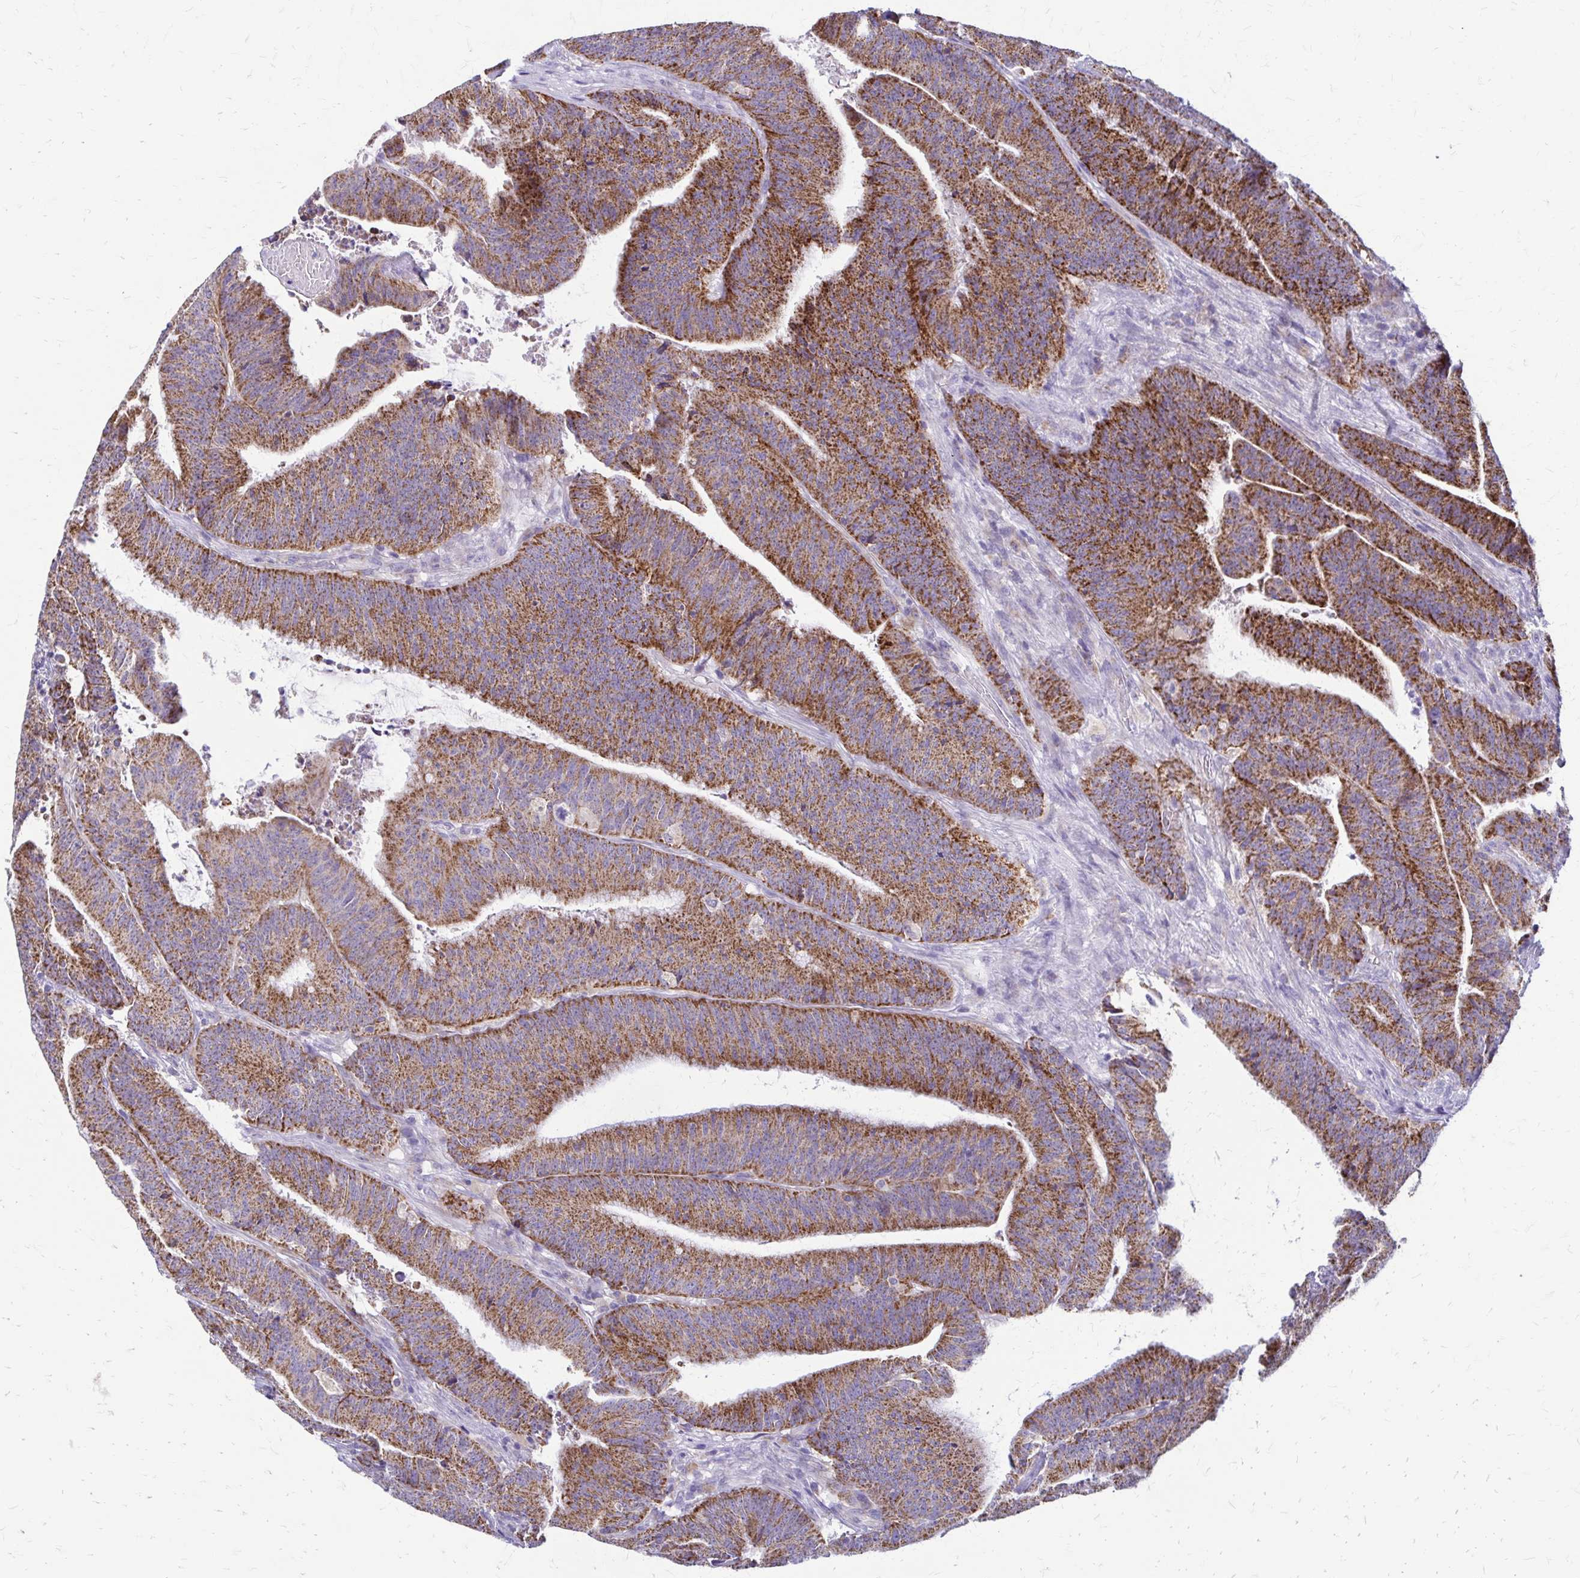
{"staining": {"intensity": "strong", "quantity": ">75%", "location": "cytoplasmic/membranous"}, "tissue": "colorectal cancer", "cell_type": "Tumor cells", "image_type": "cancer", "snomed": [{"axis": "morphology", "description": "Adenocarcinoma, NOS"}, {"axis": "topography", "description": "Colon"}], "caption": "A brown stain highlights strong cytoplasmic/membranous positivity of a protein in colorectal adenocarcinoma tumor cells.", "gene": "SAMD13", "patient": {"sex": "female", "age": 78}}